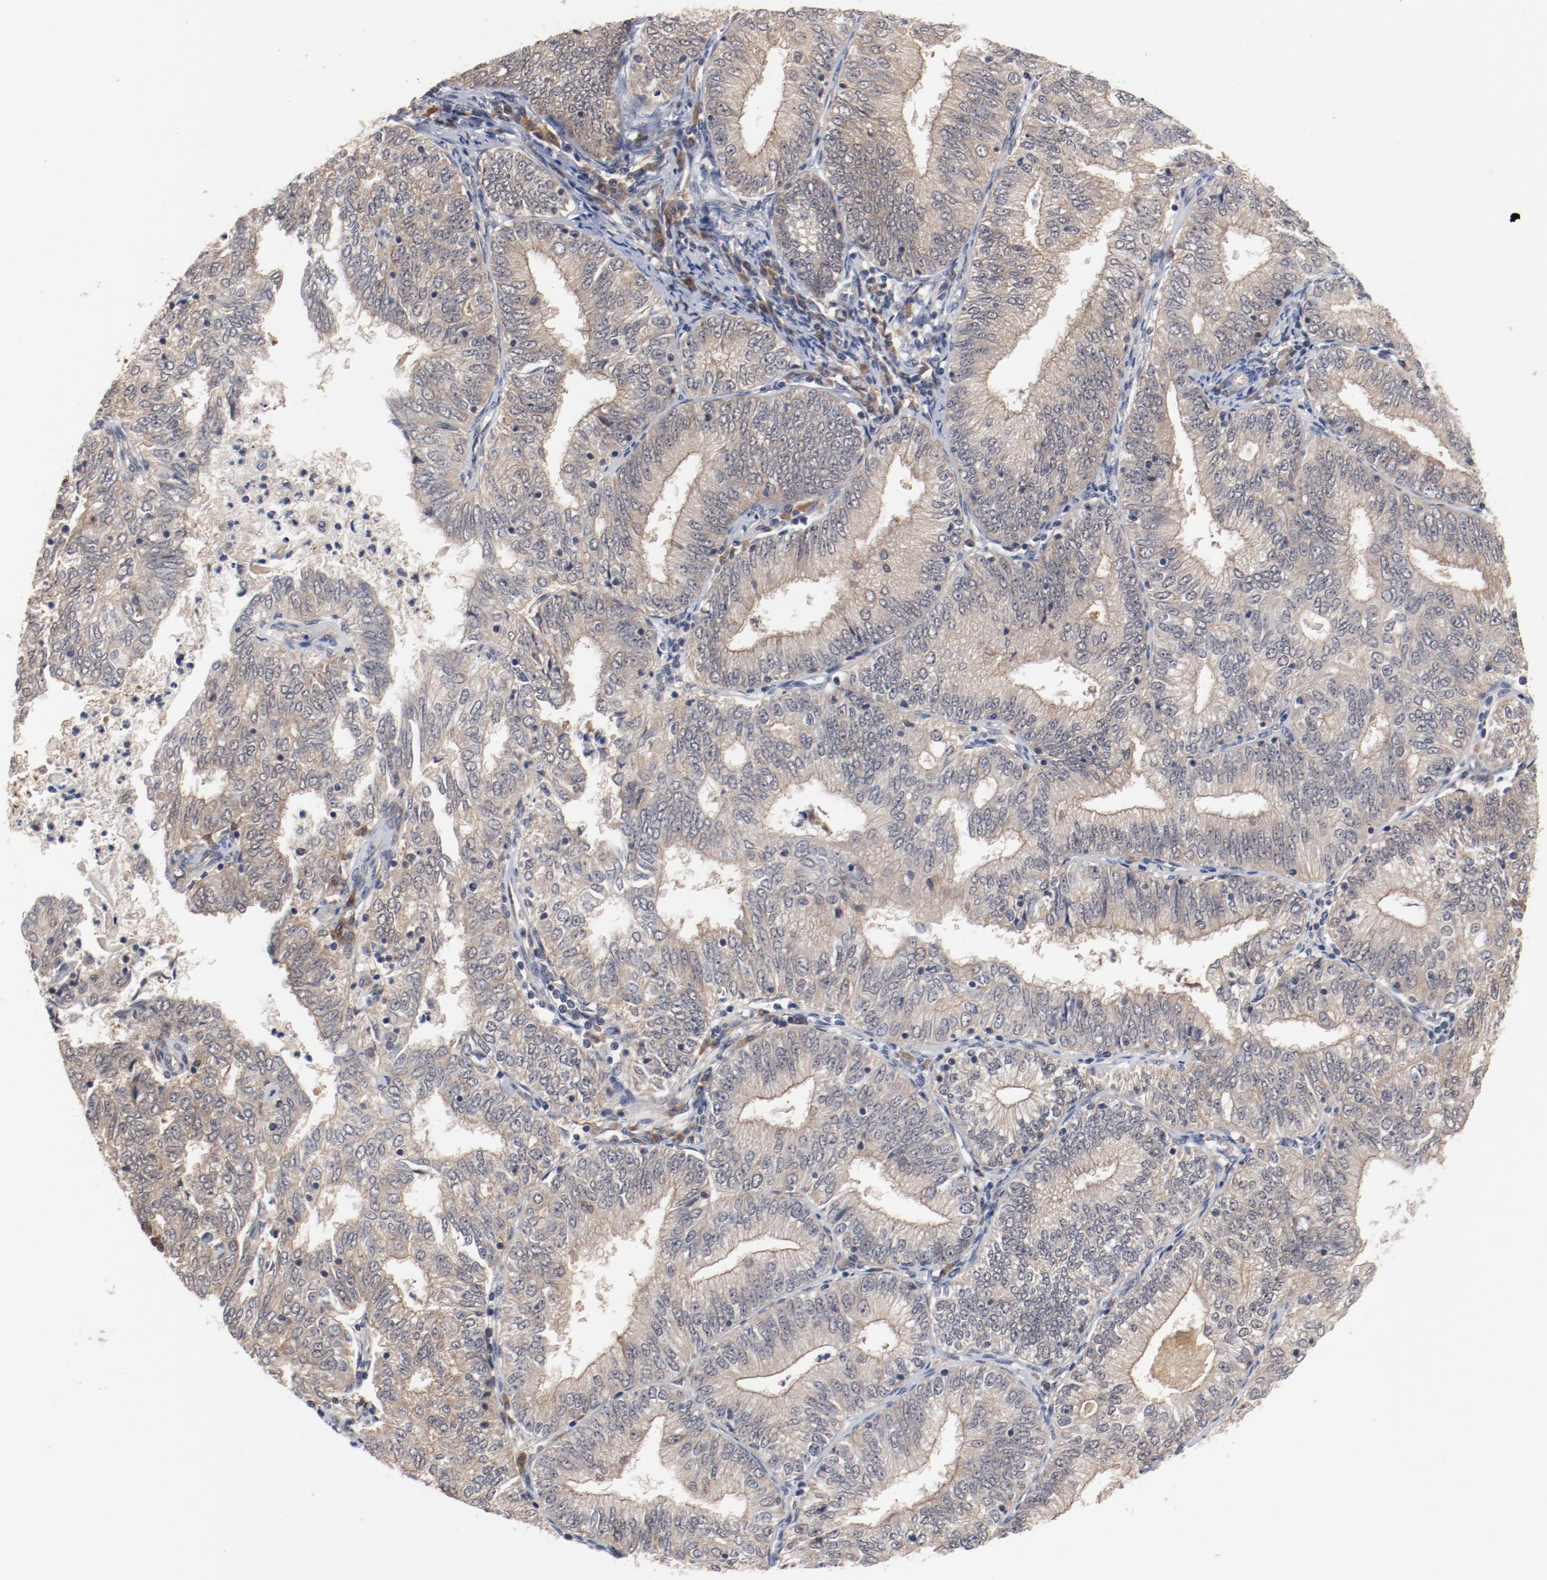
{"staining": {"intensity": "negative", "quantity": "none", "location": "none"}, "tissue": "endometrial cancer", "cell_type": "Tumor cells", "image_type": "cancer", "snomed": [{"axis": "morphology", "description": "Adenocarcinoma, NOS"}, {"axis": "topography", "description": "Endometrium"}], "caption": "The micrograph exhibits no significant staining in tumor cells of endometrial cancer (adenocarcinoma).", "gene": "PITPNM2", "patient": {"sex": "female", "age": 69}}